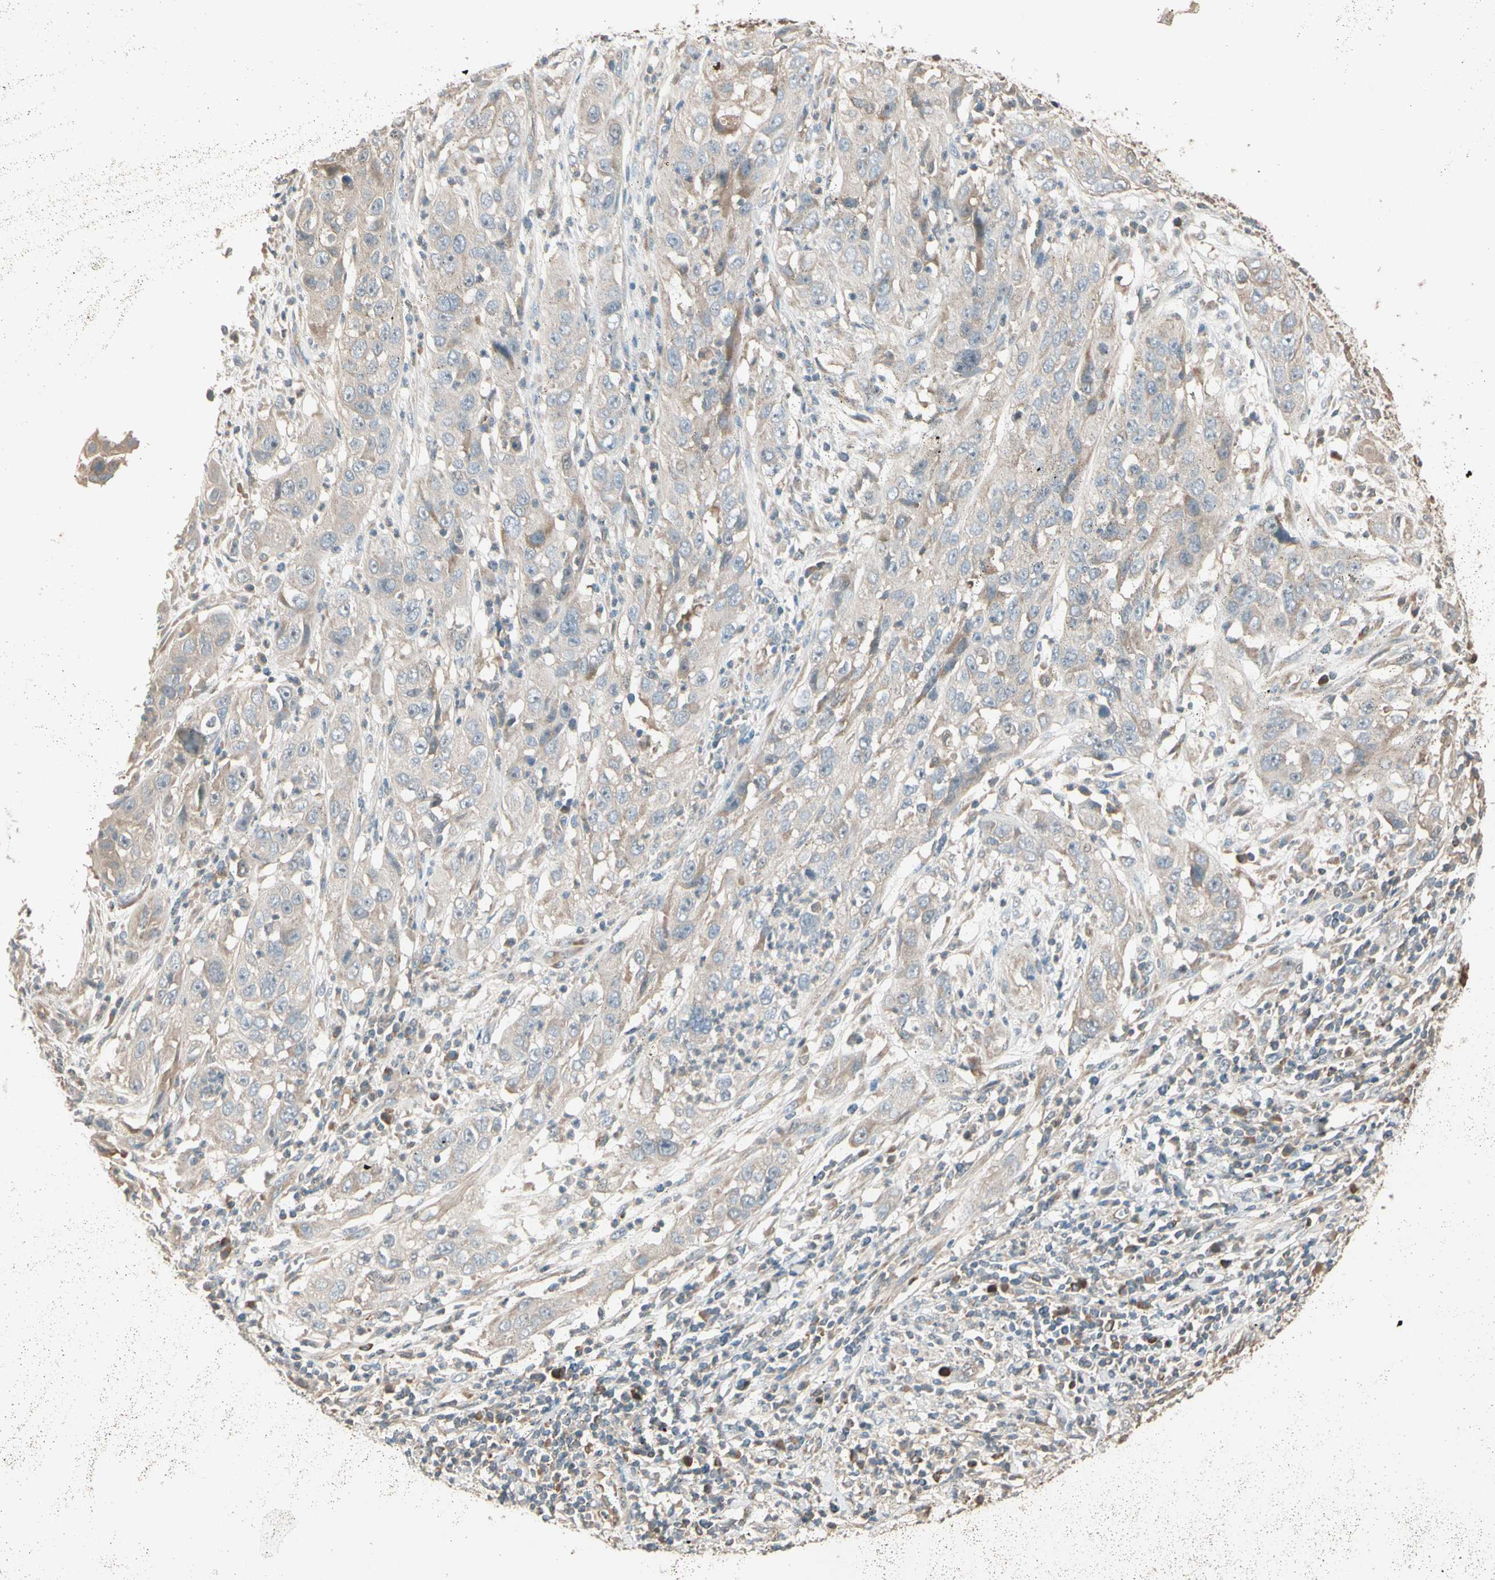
{"staining": {"intensity": "weak", "quantity": ">75%", "location": "cytoplasmic/membranous"}, "tissue": "cervical cancer", "cell_type": "Tumor cells", "image_type": "cancer", "snomed": [{"axis": "morphology", "description": "Squamous cell carcinoma, NOS"}, {"axis": "topography", "description": "Cervix"}], "caption": "Brown immunohistochemical staining in human cervical cancer (squamous cell carcinoma) displays weak cytoplasmic/membranous expression in approximately >75% of tumor cells.", "gene": "TNFRSF21", "patient": {"sex": "female", "age": 32}}